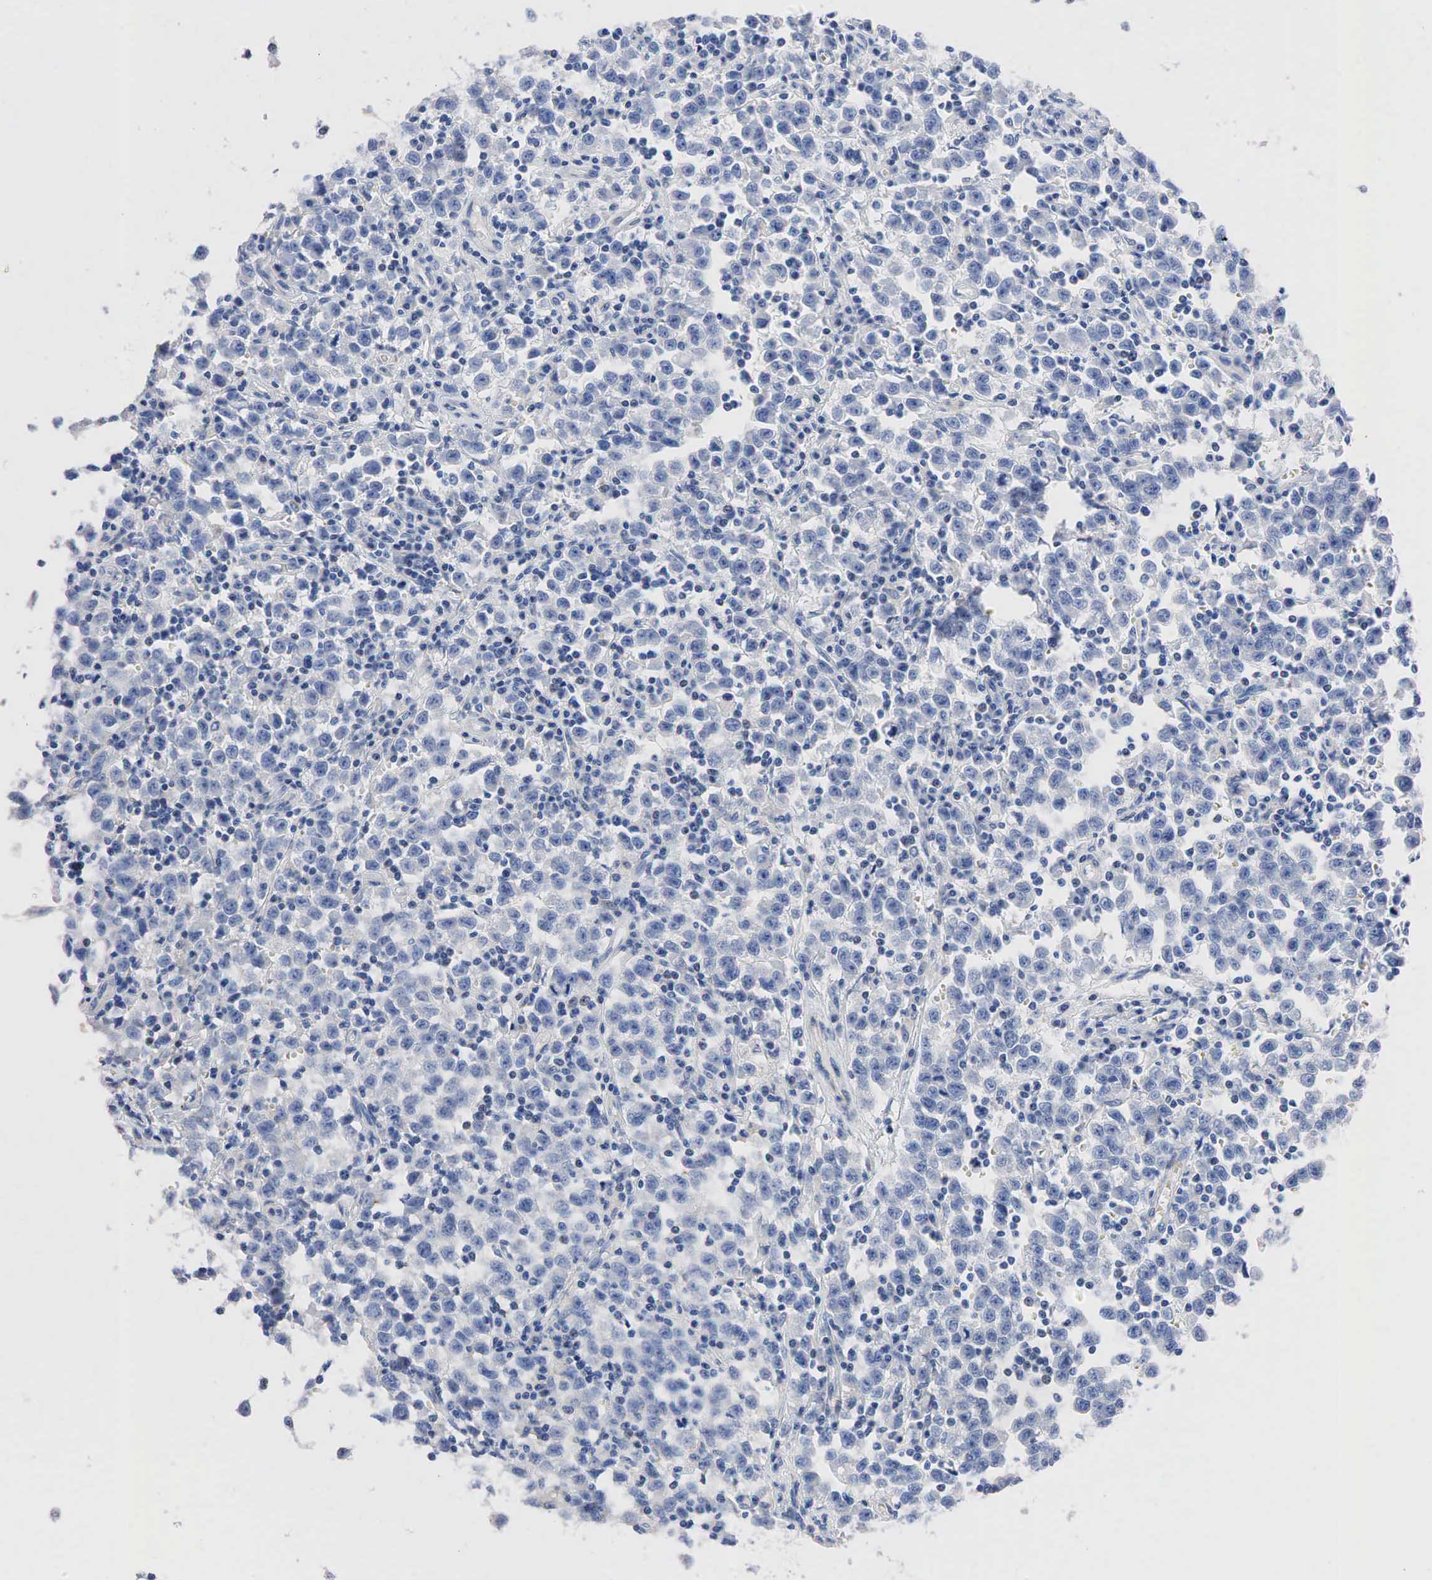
{"staining": {"intensity": "negative", "quantity": "none", "location": "none"}, "tissue": "testis cancer", "cell_type": "Tumor cells", "image_type": "cancer", "snomed": [{"axis": "morphology", "description": "Seminoma, NOS"}, {"axis": "topography", "description": "Testis"}], "caption": "Tumor cells show no significant positivity in seminoma (testis).", "gene": "SYP", "patient": {"sex": "male", "age": 35}}